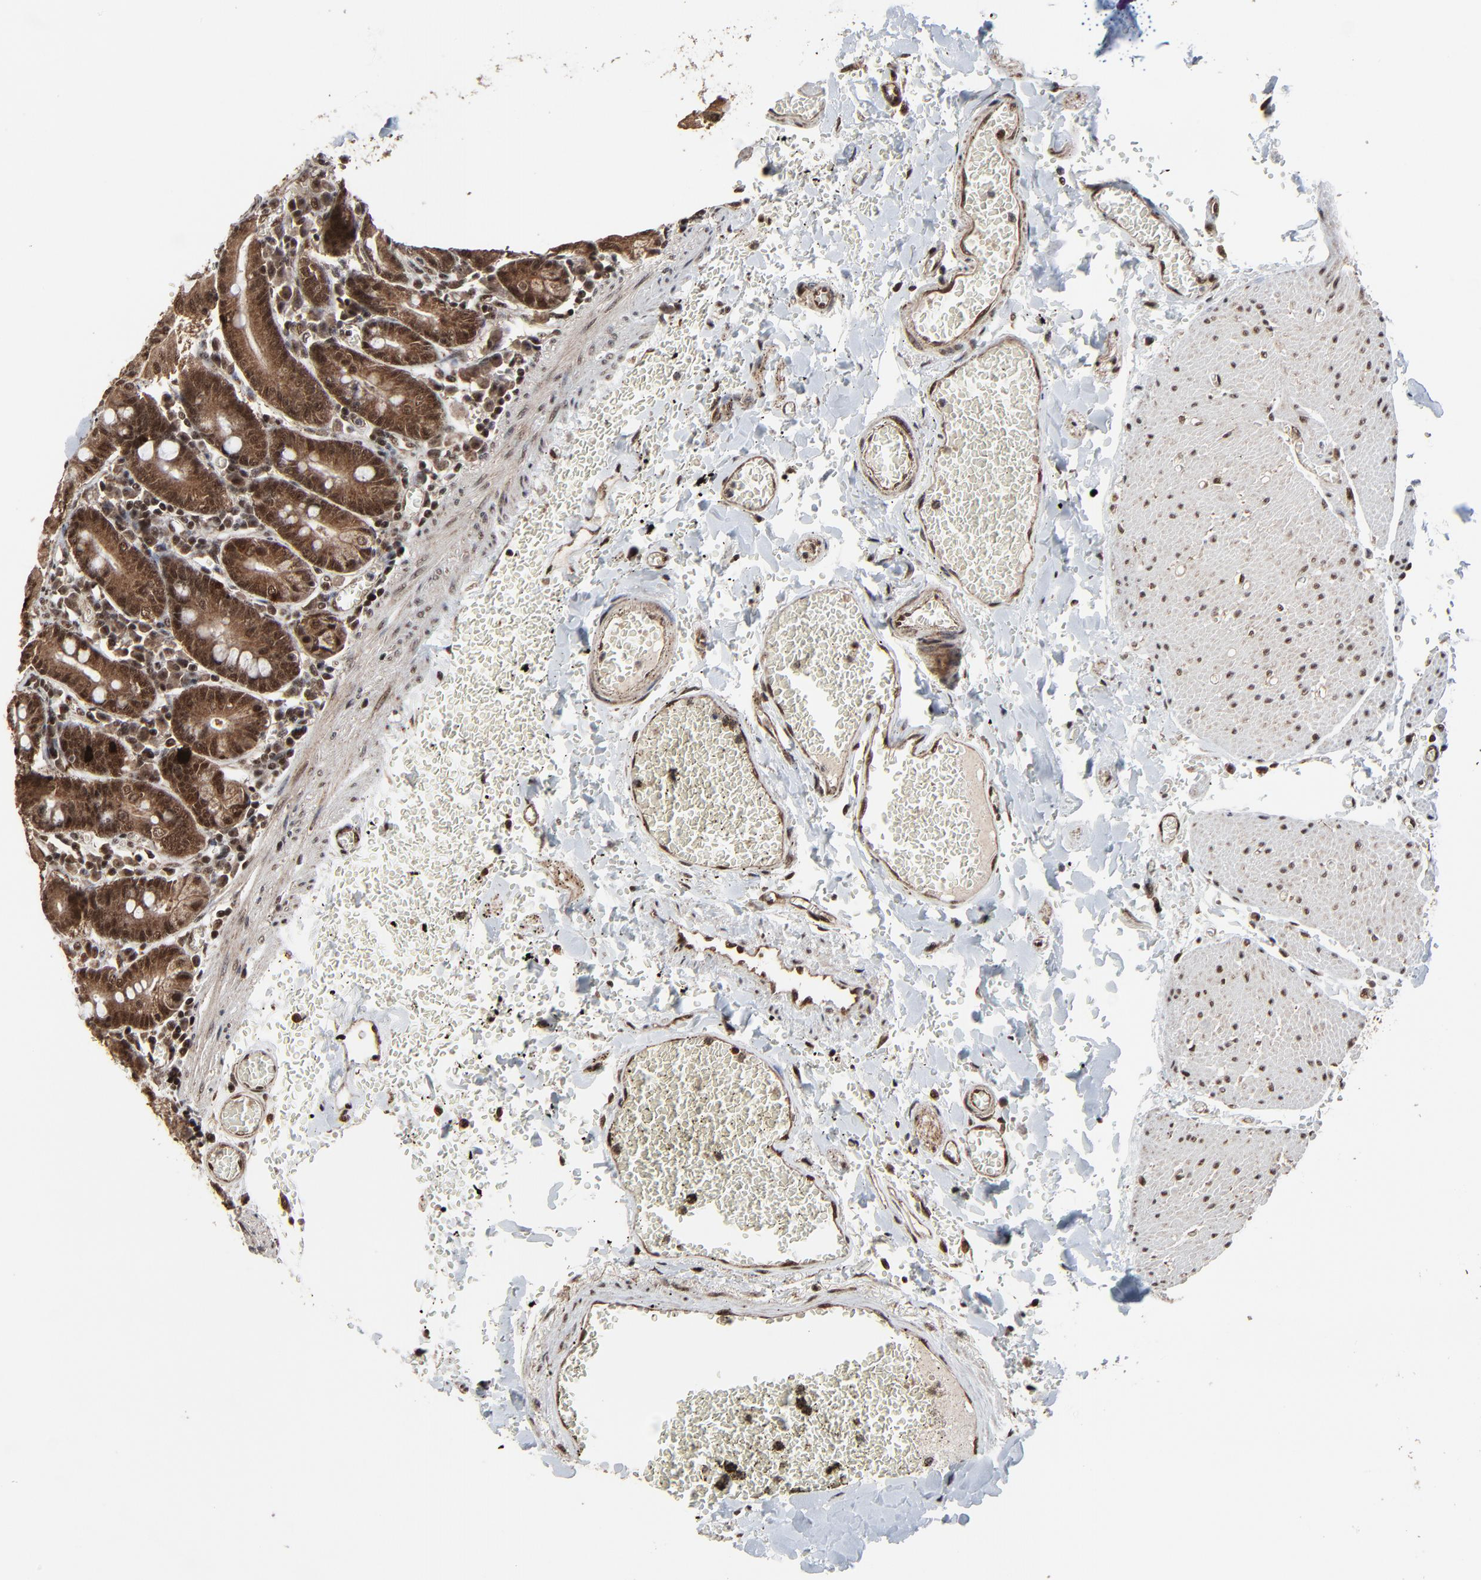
{"staining": {"intensity": "strong", "quantity": ">75%", "location": "cytoplasmic/membranous,nuclear"}, "tissue": "small intestine", "cell_type": "Glandular cells", "image_type": "normal", "snomed": [{"axis": "morphology", "description": "Normal tissue, NOS"}, {"axis": "topography", "description": "Small intestine"}], "caption": "Protein staining of benign small intestine shows strong cytoplasmic/membranous,nuclear expression in about >75% of glandular cells. The protein is shown in brown color, while the nuclei are stained blue.", "gene": "RHOJ", "patient": {"sex": "male", "age": 71}}